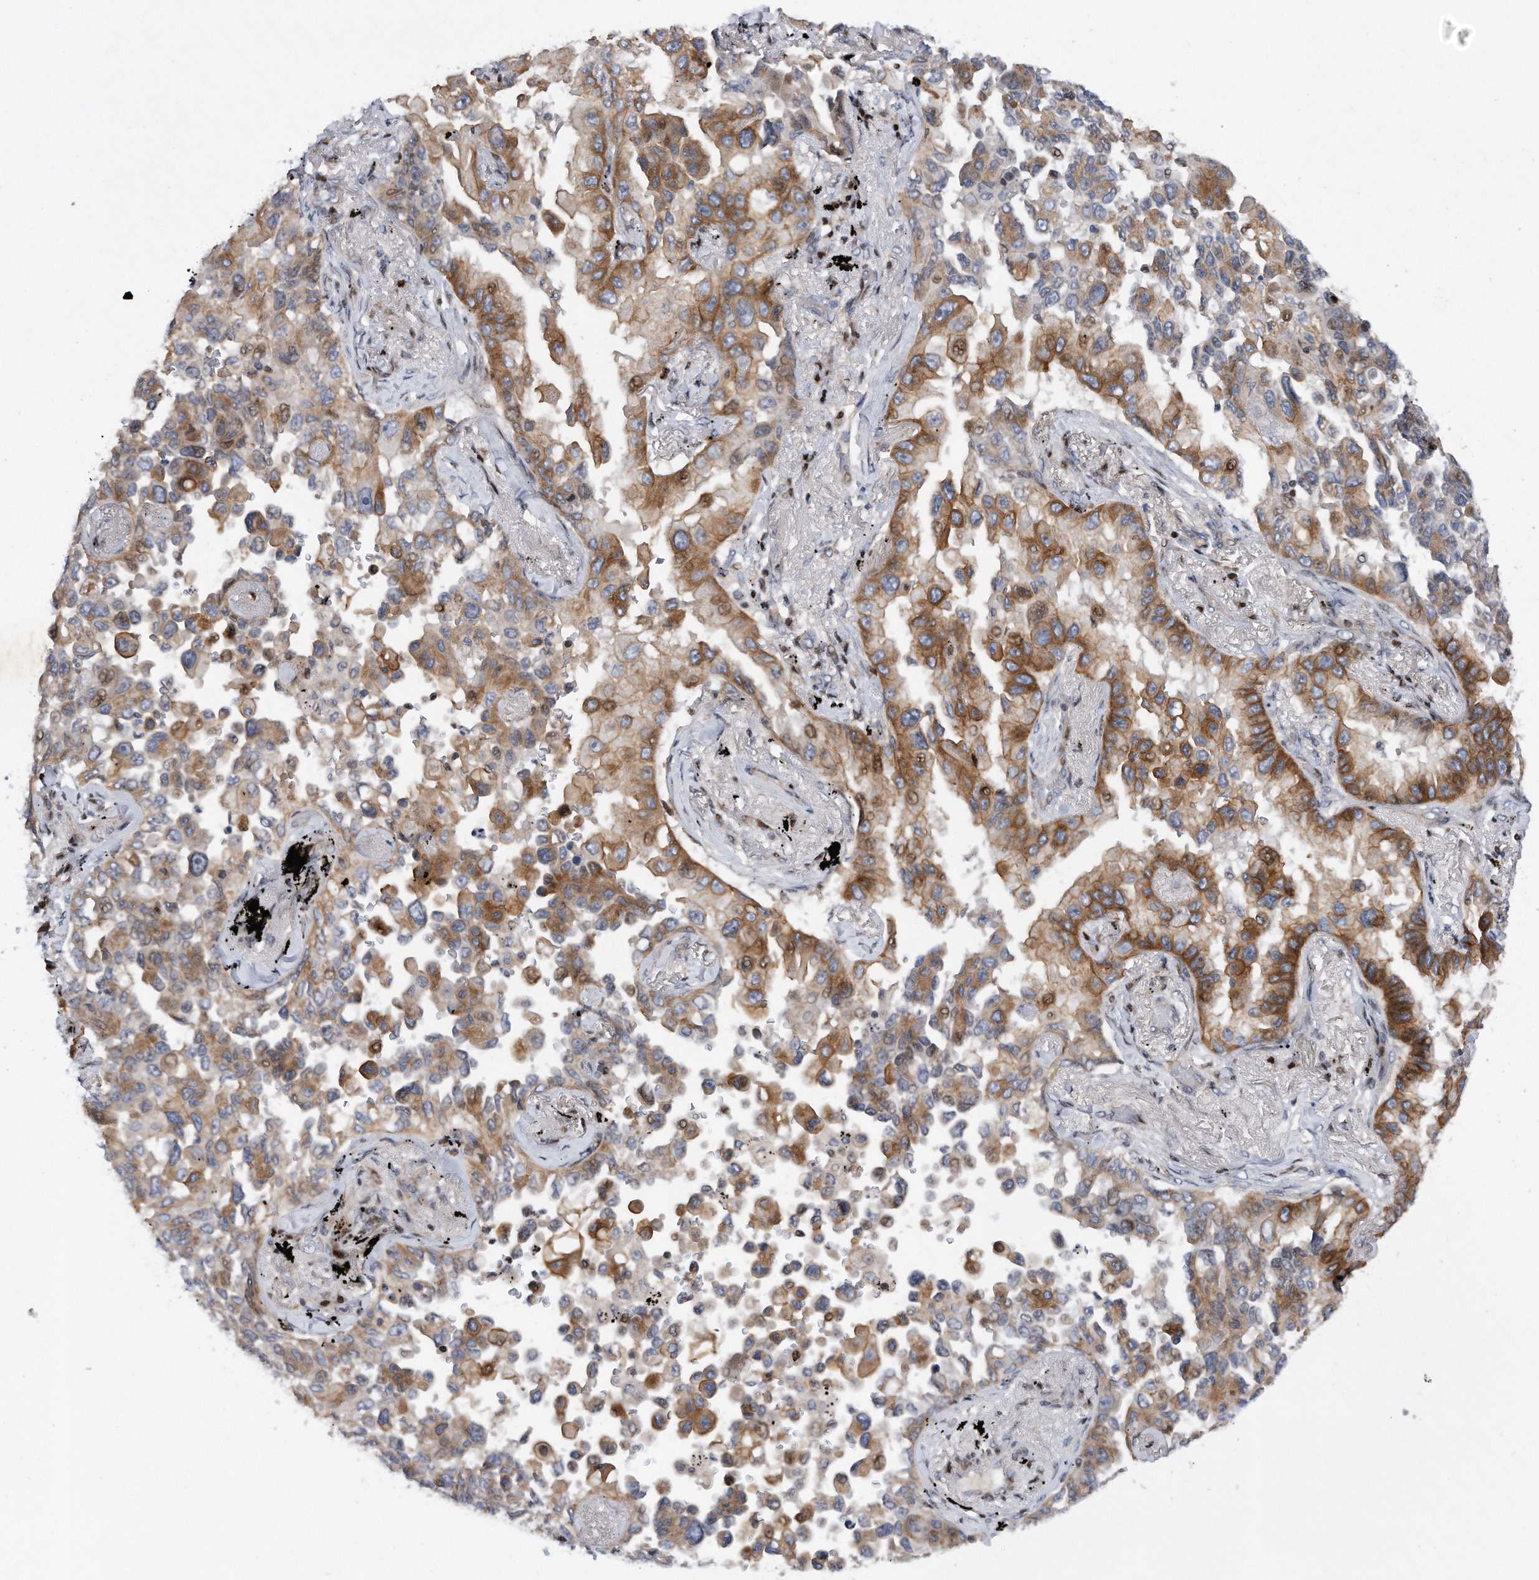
{"staining": {"intensity": "moderate", "quantity": ">75%", "location": "cytoplasmic/membranous"}, "tissue": "lung cancer", "cell_type": "Tumor cells", "image_type": "cancer", "snomed": [{"axis": "morphology", "description": "Adenocarcinoma, NOS"}, {"axis": "topography", "description": "Lung"}], "caption": "This photomicrograph demonstrates lung cancer stained with IHC to label a protein in brown. The cytoplasmic/membranous of tumor cells show moderate positivity for the protein. Nuclei are counter-stained blue.", "gene": "CDH12", "patient": {"sex": "female", "age": 67}}